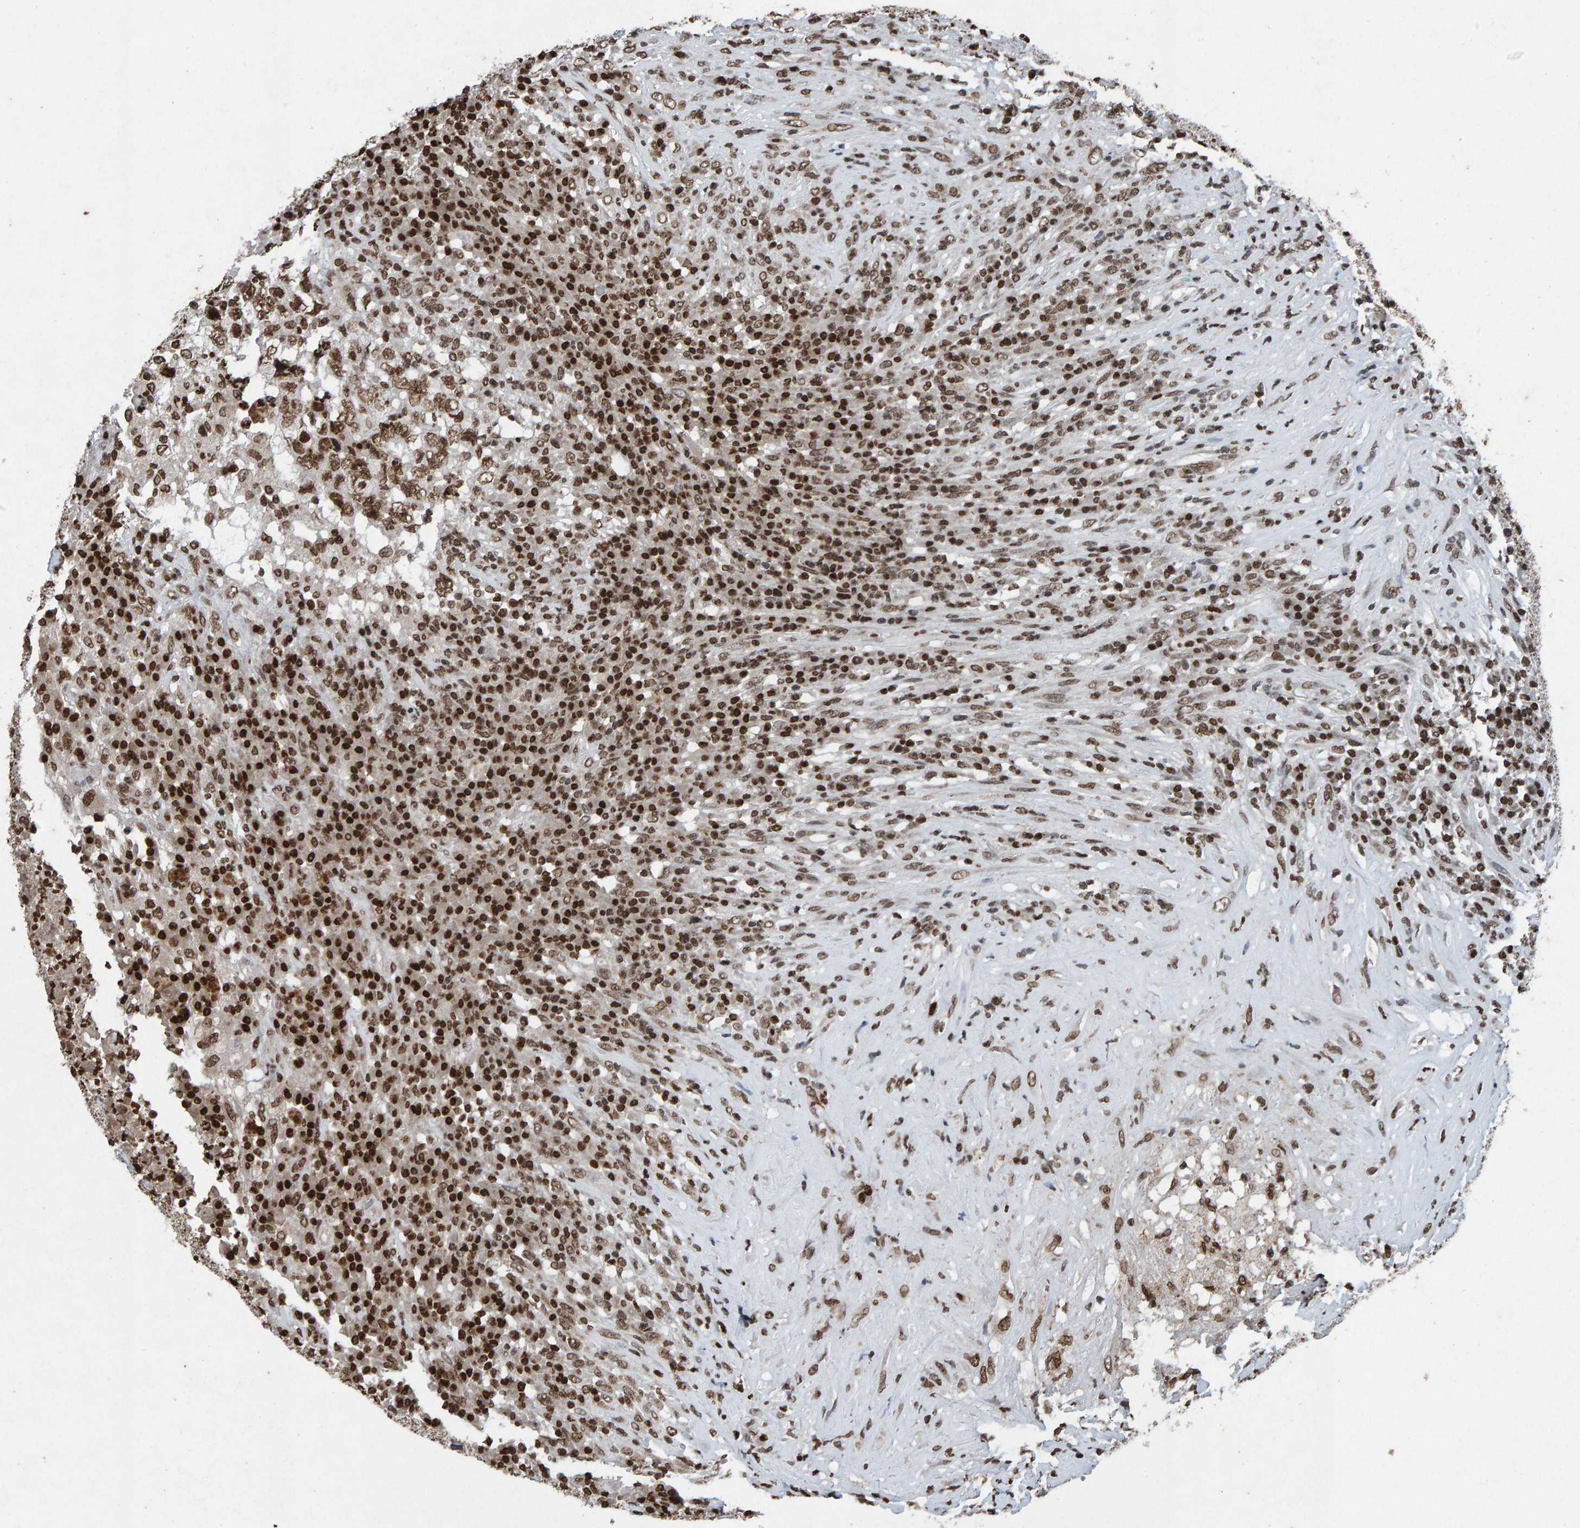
{"staining": {"intensity": "moderate", "quantity": ">75%", "location": "nuclear"}, "tissue": "testis cancer", "cell_type": "Tumor cells", "image_type": "cancer", "snomed": [{"axis": "morphology", "description": "Necrosis, NOS"}, {"axis": "morphology", "description": "Carcinoma, Embryonal, NOS"}, {"axis": "topography", "description": "Testis"}], "caption": "Immunohistochemical staining of human testis cancer (embryonal carcinoma) reveals medium levels of moderate nuclear protein staining in approximately >75% of tumor cells. (Brightfield microscopy of DAB IHC at high magnification).", "gene": "H2AZ1", "patient": {"sex": "male", "age": 19}}